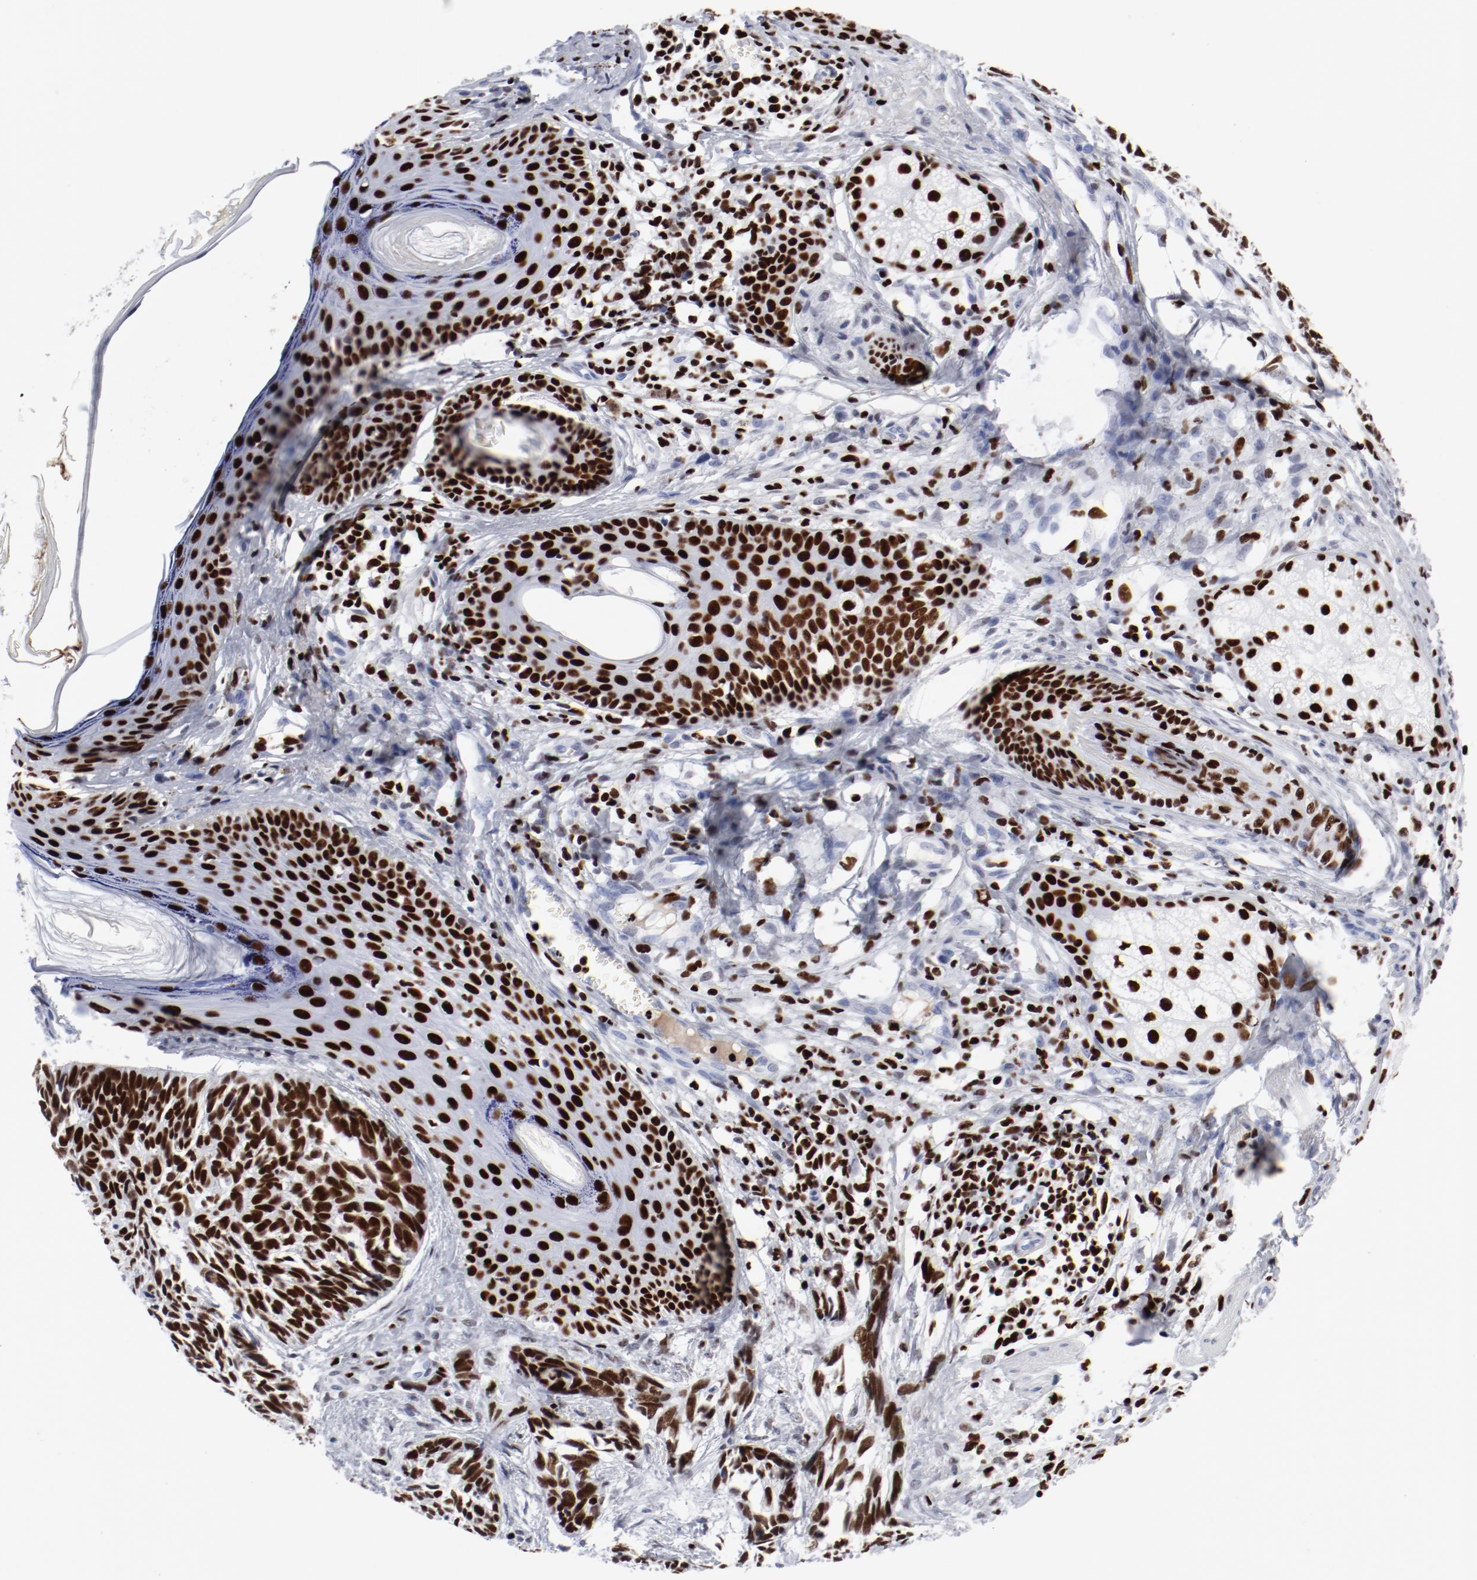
{"staining": {"intensity": "strong", "quantity": ">75%", "location": "nuclear"}, "tissue": "skin cancer", "cell_type": "Tumor cells", "image_type": "cancer", "snomed": [{"axis": "morphology", "description": "Basal cell carcinoma"}, {"axis": "topography", "description": "Skin"}], "caption": "Tumor cells display high levels of strong nuclear expression in approximately >75% of cells in human basal cell carcinoma (skin).", "gene": "SMARCC2", "patient": {"sex": "male", "age": 63}}